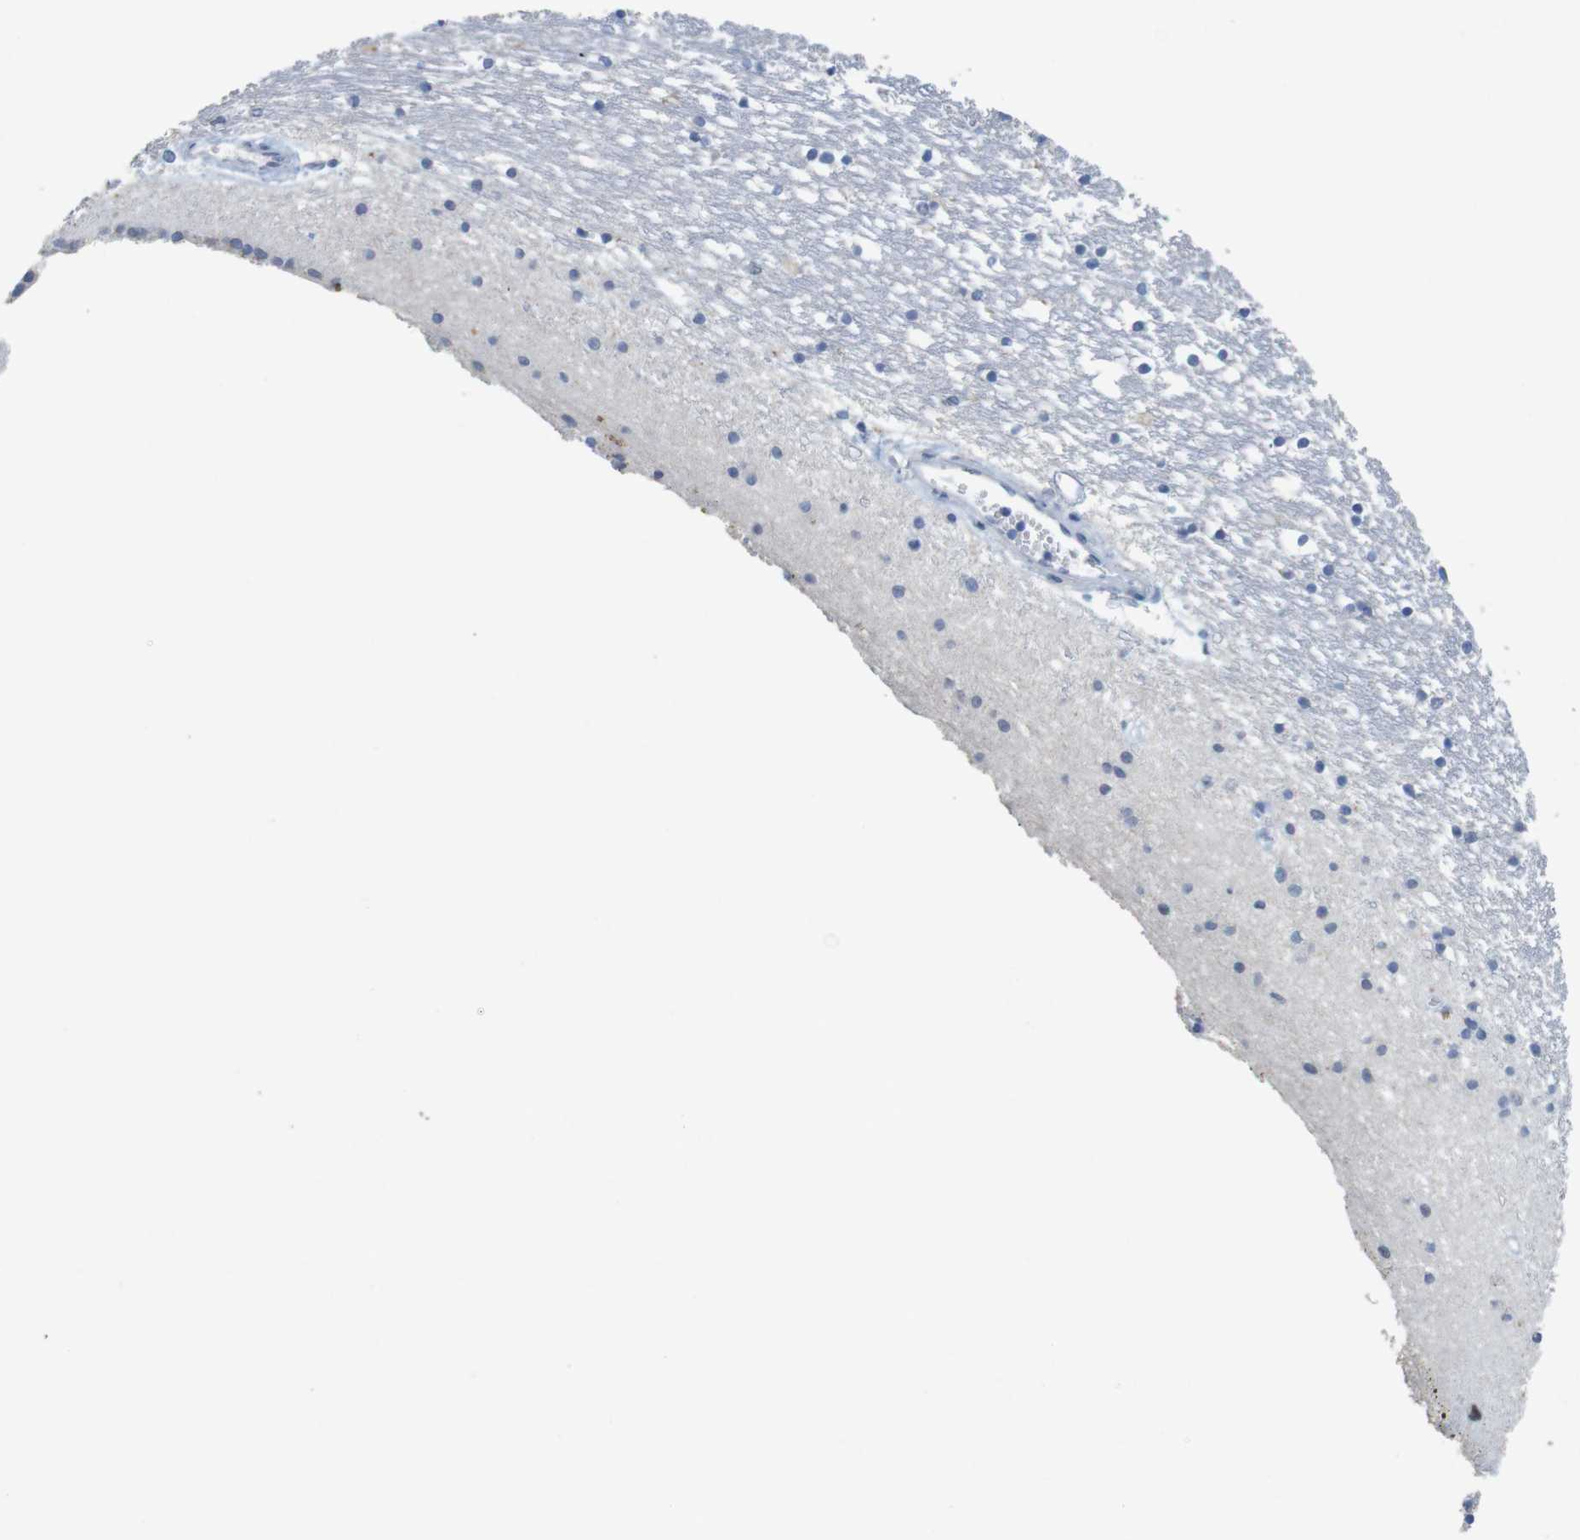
{"staining": {"intensity": "negative", "quantity": "none", "location": "none"}, "tissue": "caudate", "cell_type": "Glial cells", "image_type": "normal", "snomed": [{"axis": "morphology", "description": "Normal tissue, NOS"}, {"axis": "topography", "description": "Lateral ventricle wall"}], "caption": "Glial cells are negative for brown protein staining in benign caudate. (DAB immunohistochemistry (IHC), high magnification).", "gene": "KPNA2", "patient": {"sex": "male", "age": 45}}